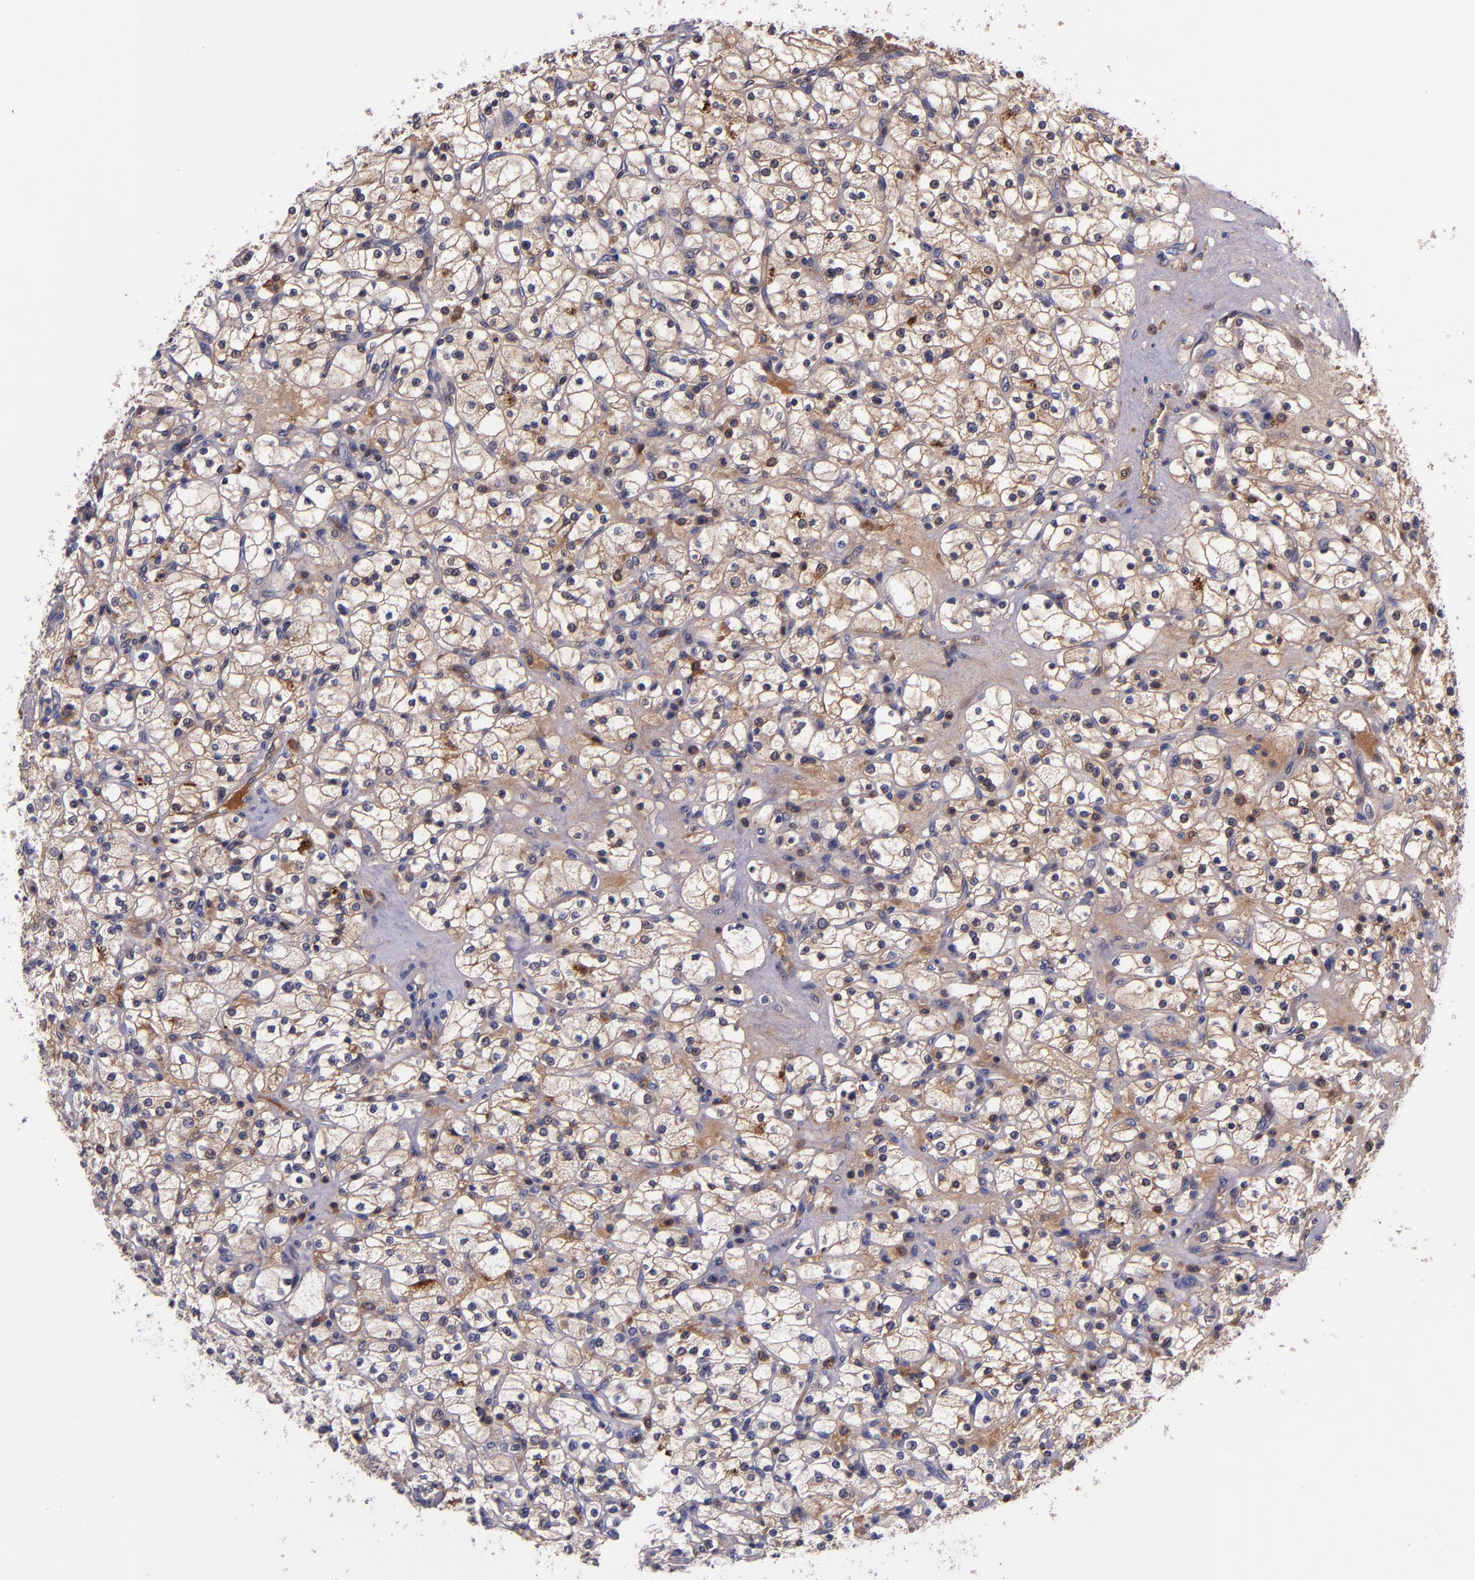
{"staining": {"intensity": "moderate", "quantity": ">75%", "location": "cytoplasmic/membranous"}, "tissue": "renal cancer", "cell_type": "Tumor cells", "image_type": "cancer", "snomed": [{"axis": "morphology", "description": "Adenocarcinoma, NOS"}, {"axis": "topography", "description": "Kidney"}], "caption": "Adenocarcinoma (renal) was stained to show a protein in brown. There is medium levels of moderate cytoplasmic/membranous positivity in about >75% of tumor cells.", "gene": "RBP4", "patient": {"sex": "female", "age": 83}}